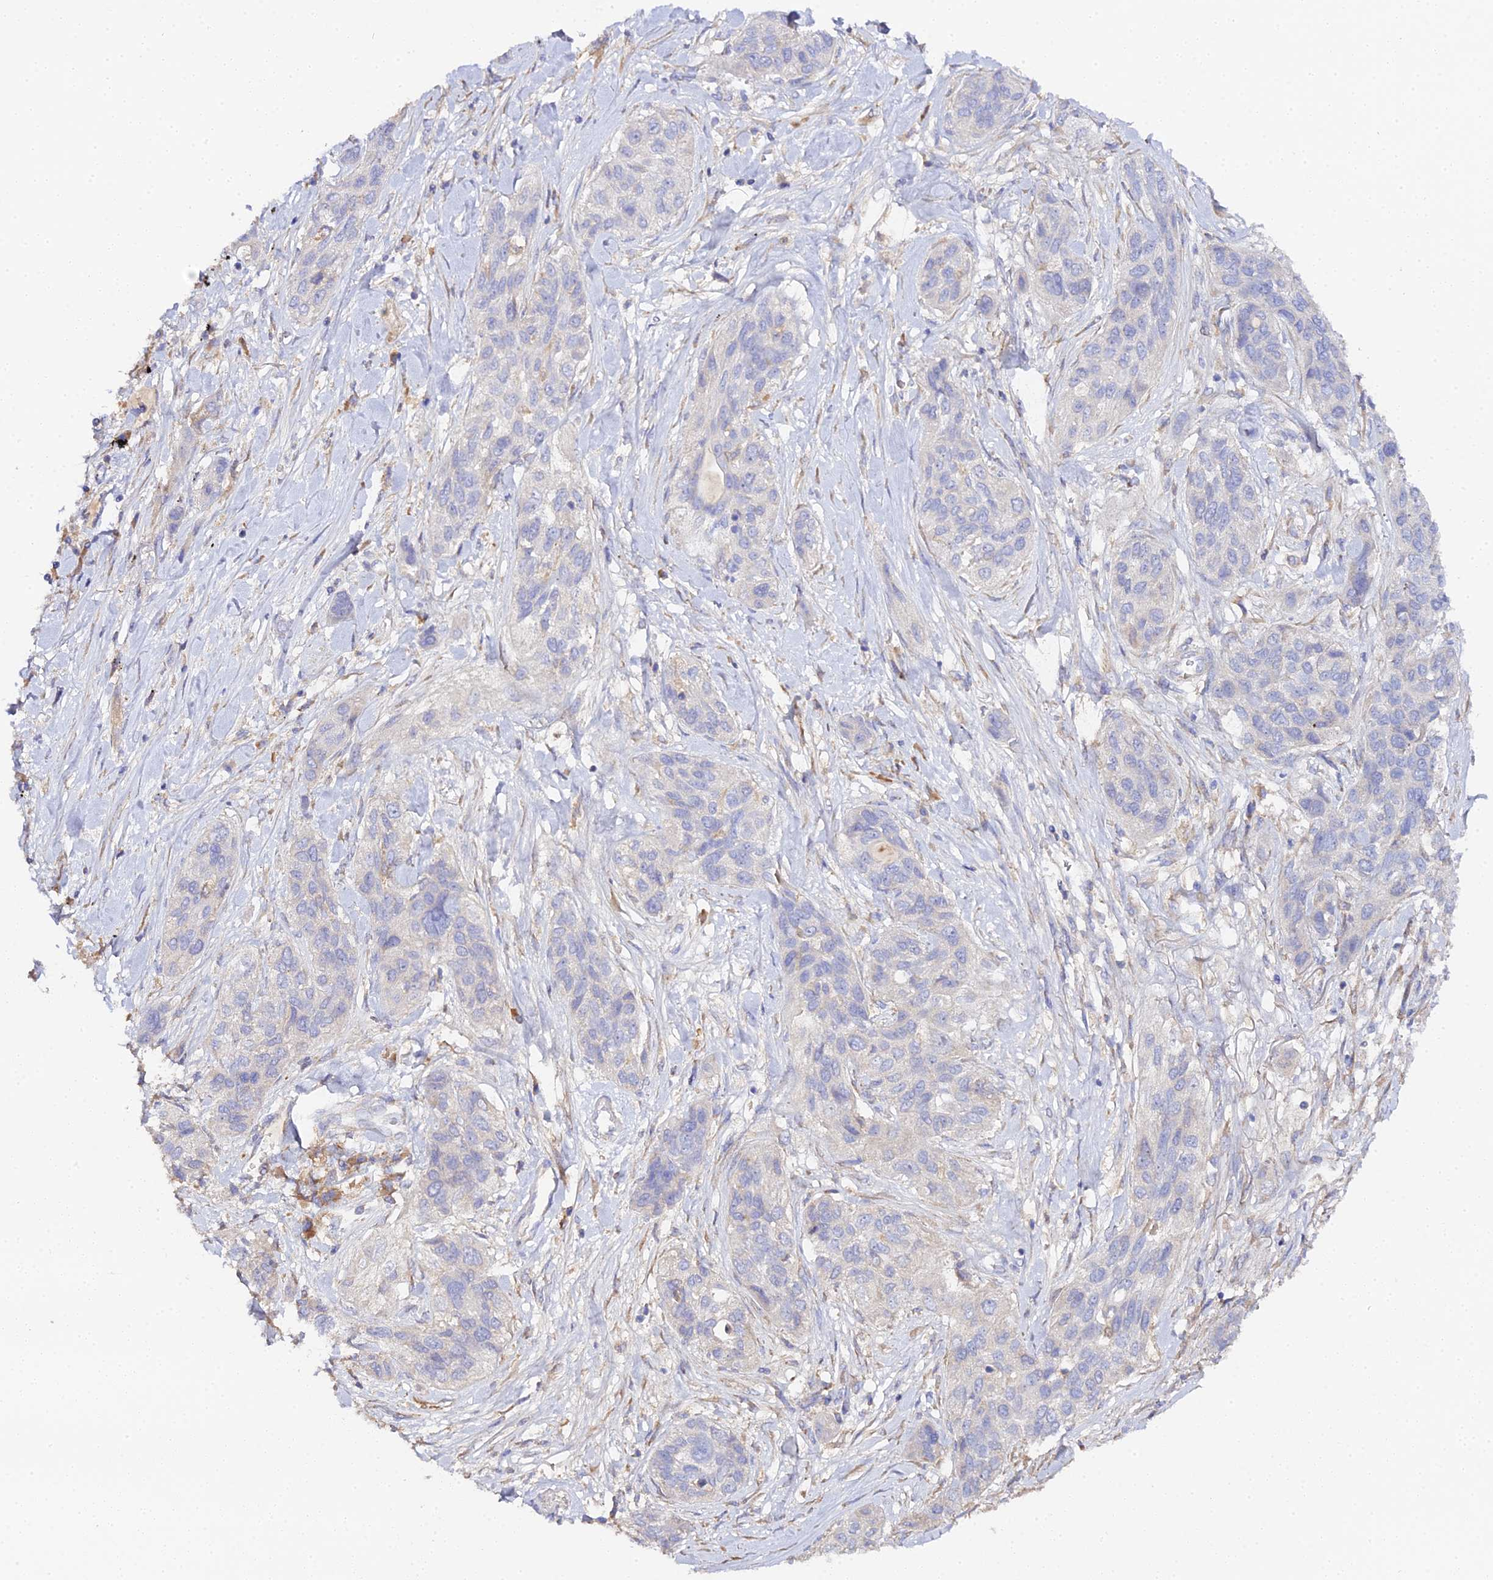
{"staining": {"intensity": "negative", "quantity": "none", "location": "none"}, "tissue": "lung cancer", "cell_type": "Tumor cells", "image_type": "cancer", "snomed": [{"axis": "morphology", "description": "Squamous cell carcinoma, NOS"}, {"axis": "topography", "description": "Lung"}], "caption": "Human squamous cell carcinoma (lung) stained for a protein using immunohistochemistry (IHC) reveals no expression in tumor cells.", "gene": "SCX", "patient": {"sex": "female", "age": 70}}